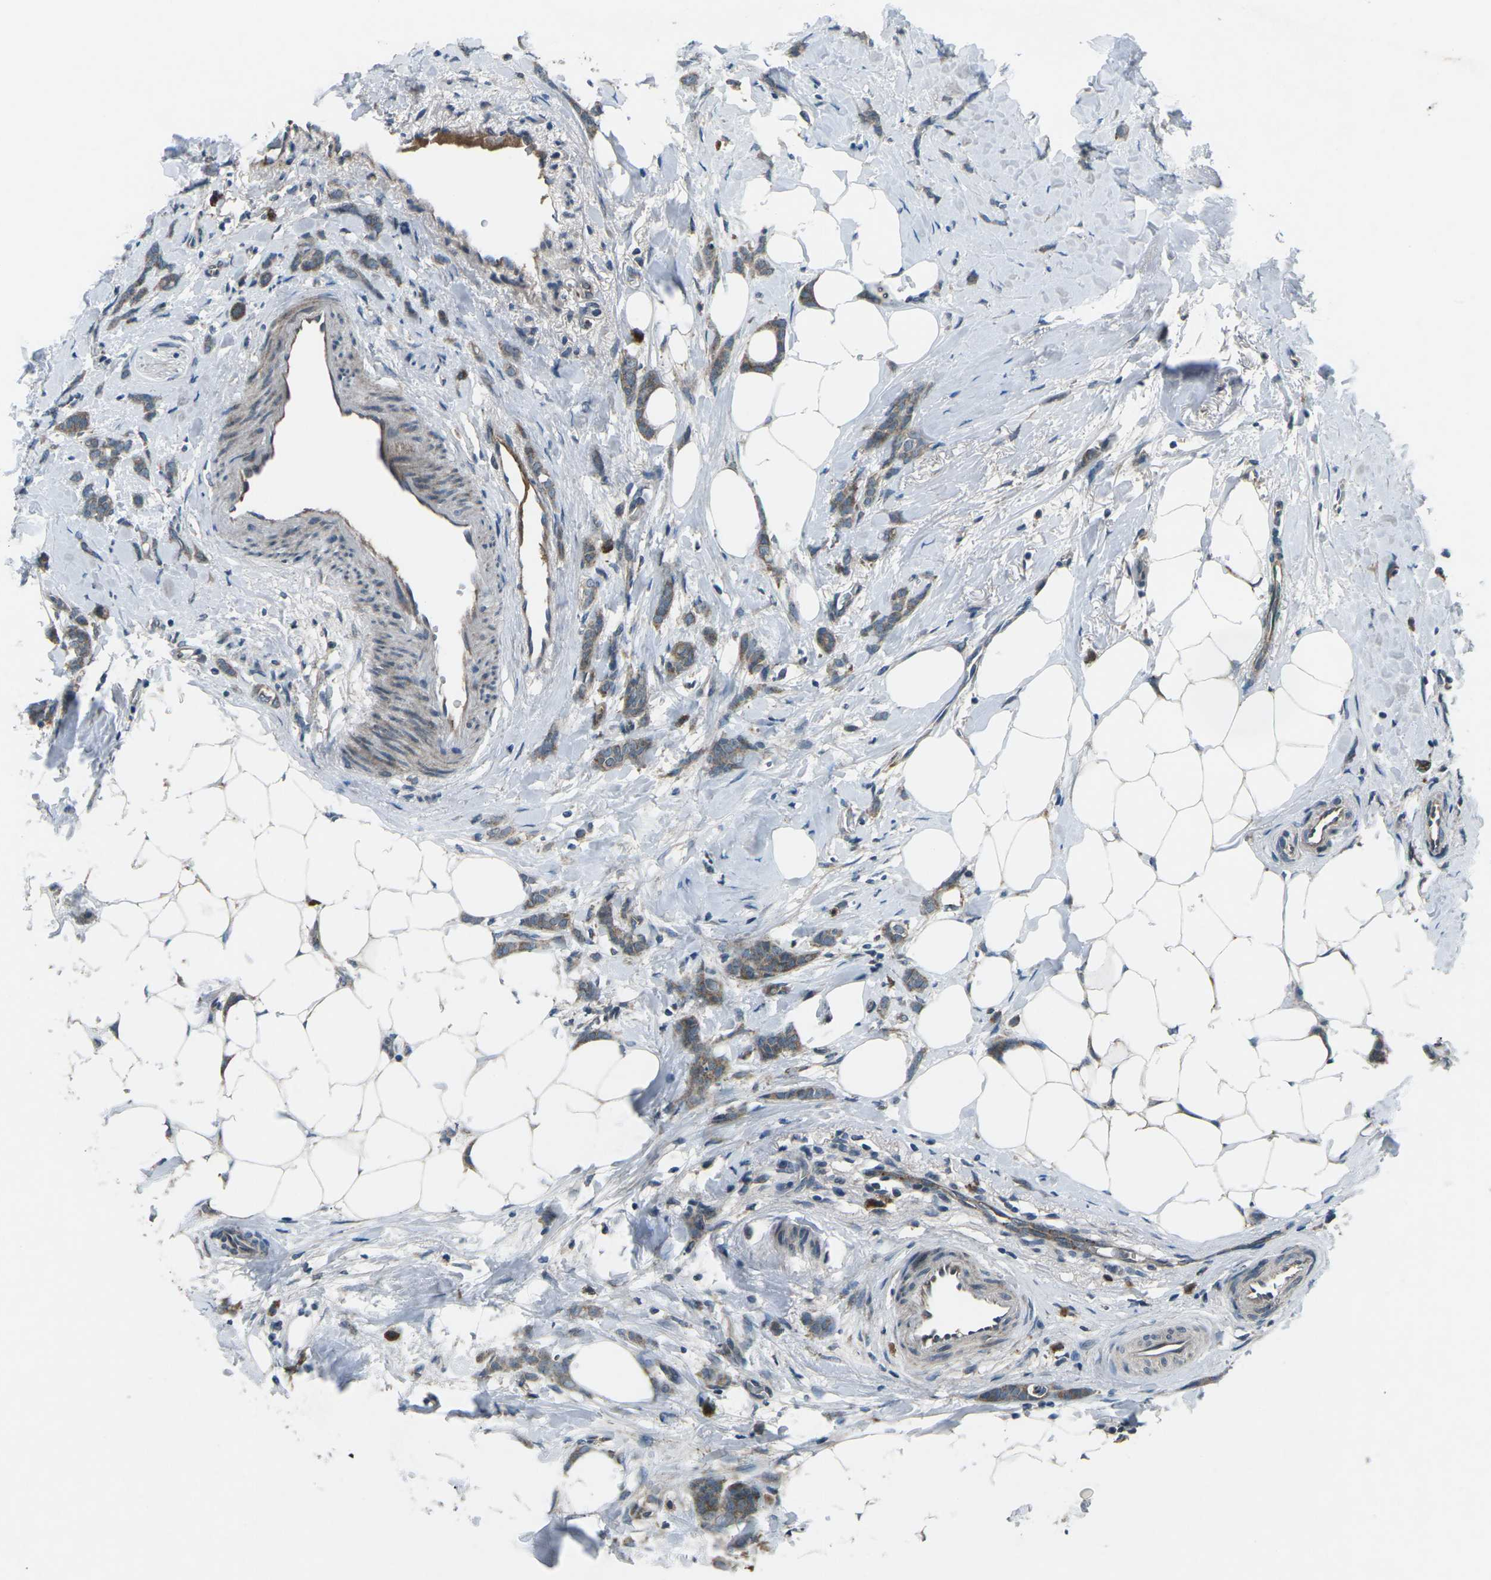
{"staining": {"intensity": "moderate", "quantity": ">75%", "location": "cytoplasmic/membranous"}, "tissue": "breast cancer", "cell_type": "Tumor cells", "image_type": "cancer", "snomed": [{"axis": "morphology", "description": "Lobular carcinoma, in situ"}, {"axis": "morphology", "description": "Lobular carcinoma"}, {"axis": "topography", "description": "Breast"}], "caption": "This histopathology image displays immunohistochemistry staining of breast lobular carcinoma in situ, with medium moderate cytoplasmic/membranous staining in approximately >75% of tumor cells.", "gene": "CDK16", "patient": {"sex": "female", "age": 41}}